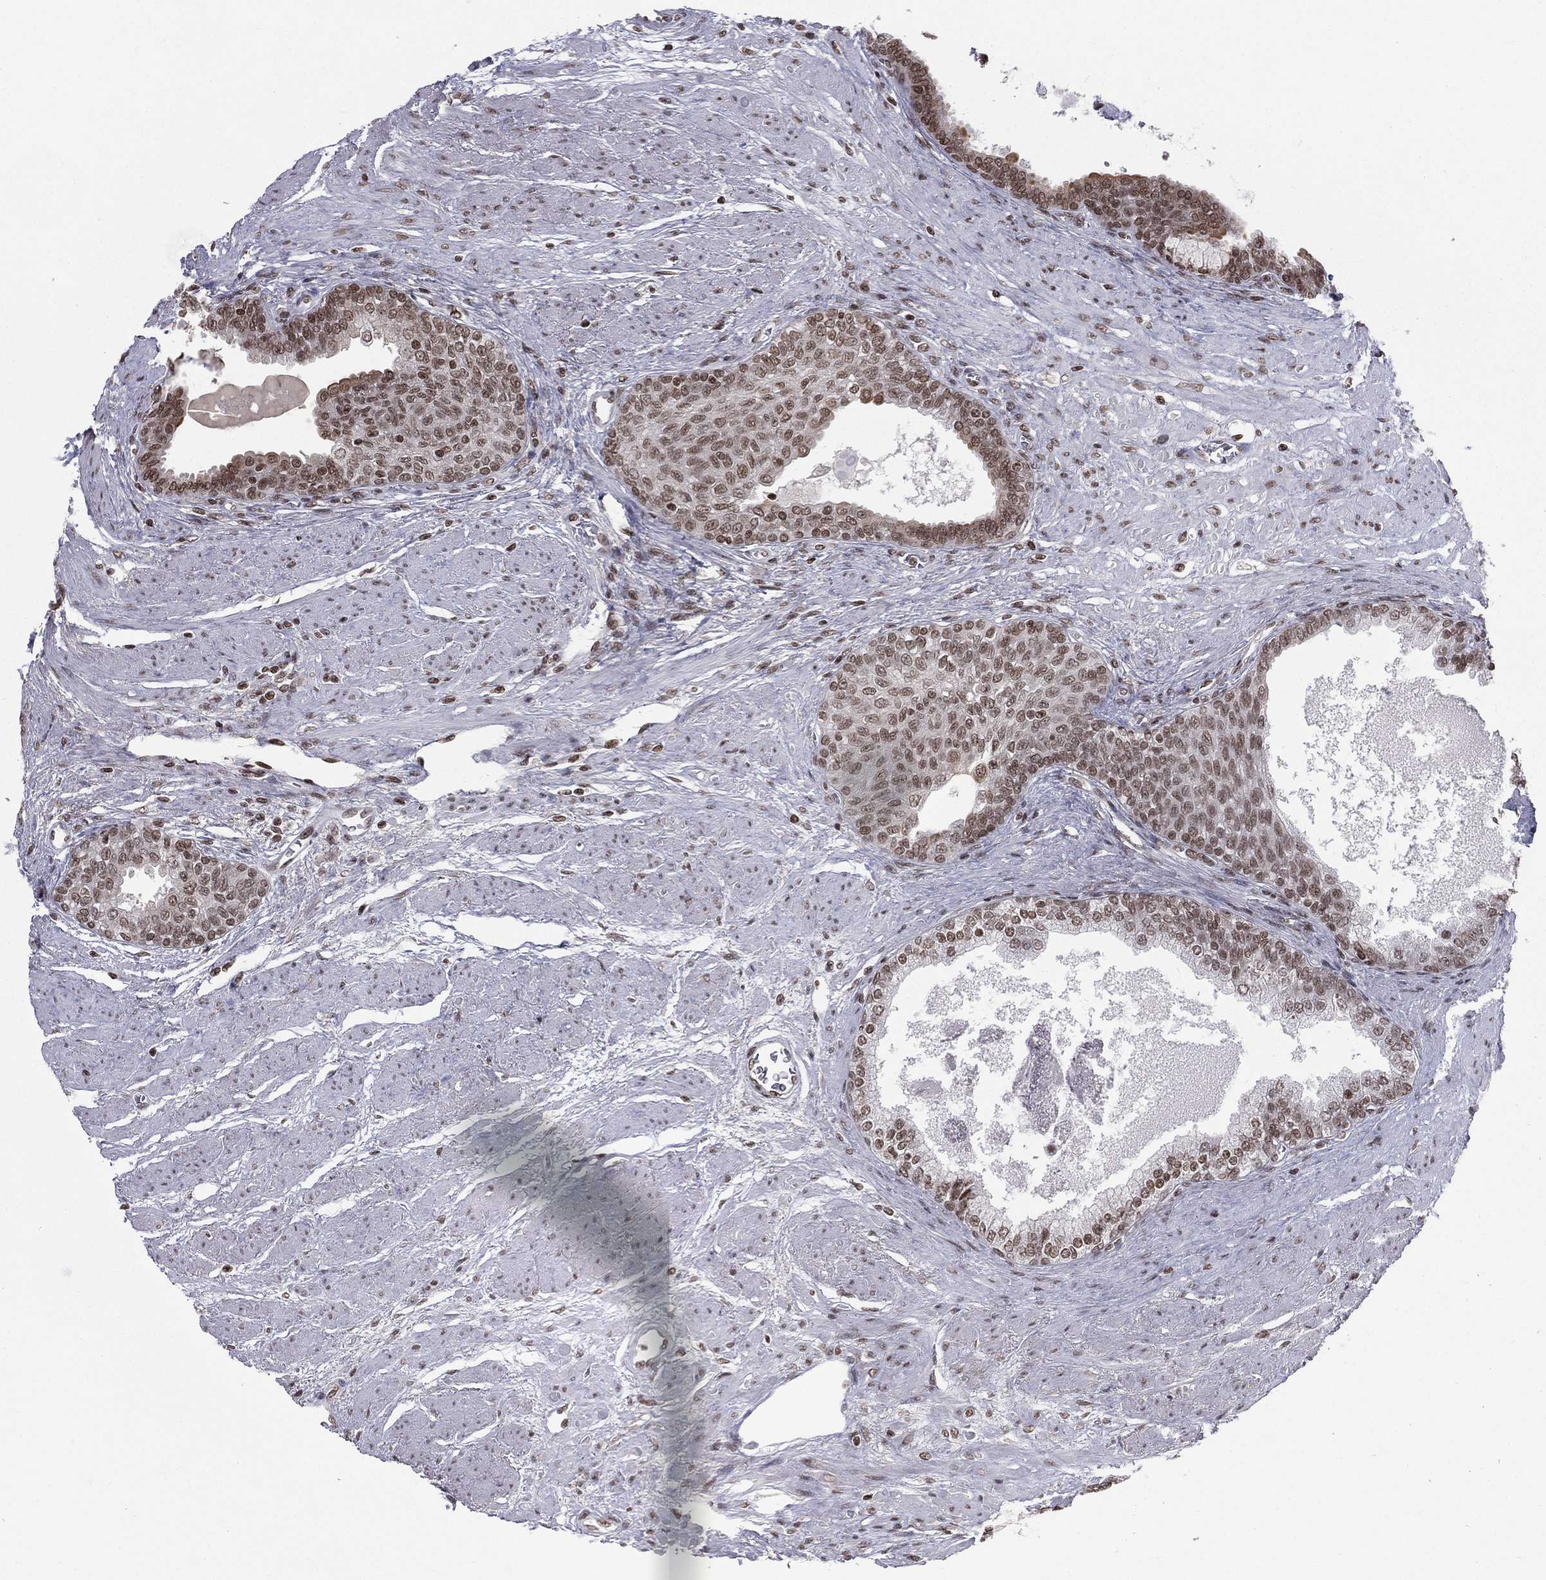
{"staining": {"intensity": "moderate", "quantity": ">75%", "location": "nuclear"}, "tissue": "prostate cancer", "cell_type": "Tumor cells", "image_type": "cancer", "snomed": [{"axis": "morphology", "description": "Adenocarcinoma, NOS"}, {"axis": "topography", "description": "Prostate and seminal vesicle, NOS"}, {"axis": "topography", "description": "Prostate"}], "caption": "IHC image of prostate cancer stained for a protein (brown), which displays medium levels of moderate nuclear staining in approximately >75% of tumor cells.", "gene": "RFX7", "patient": {"sex": "male", "age": 62}}